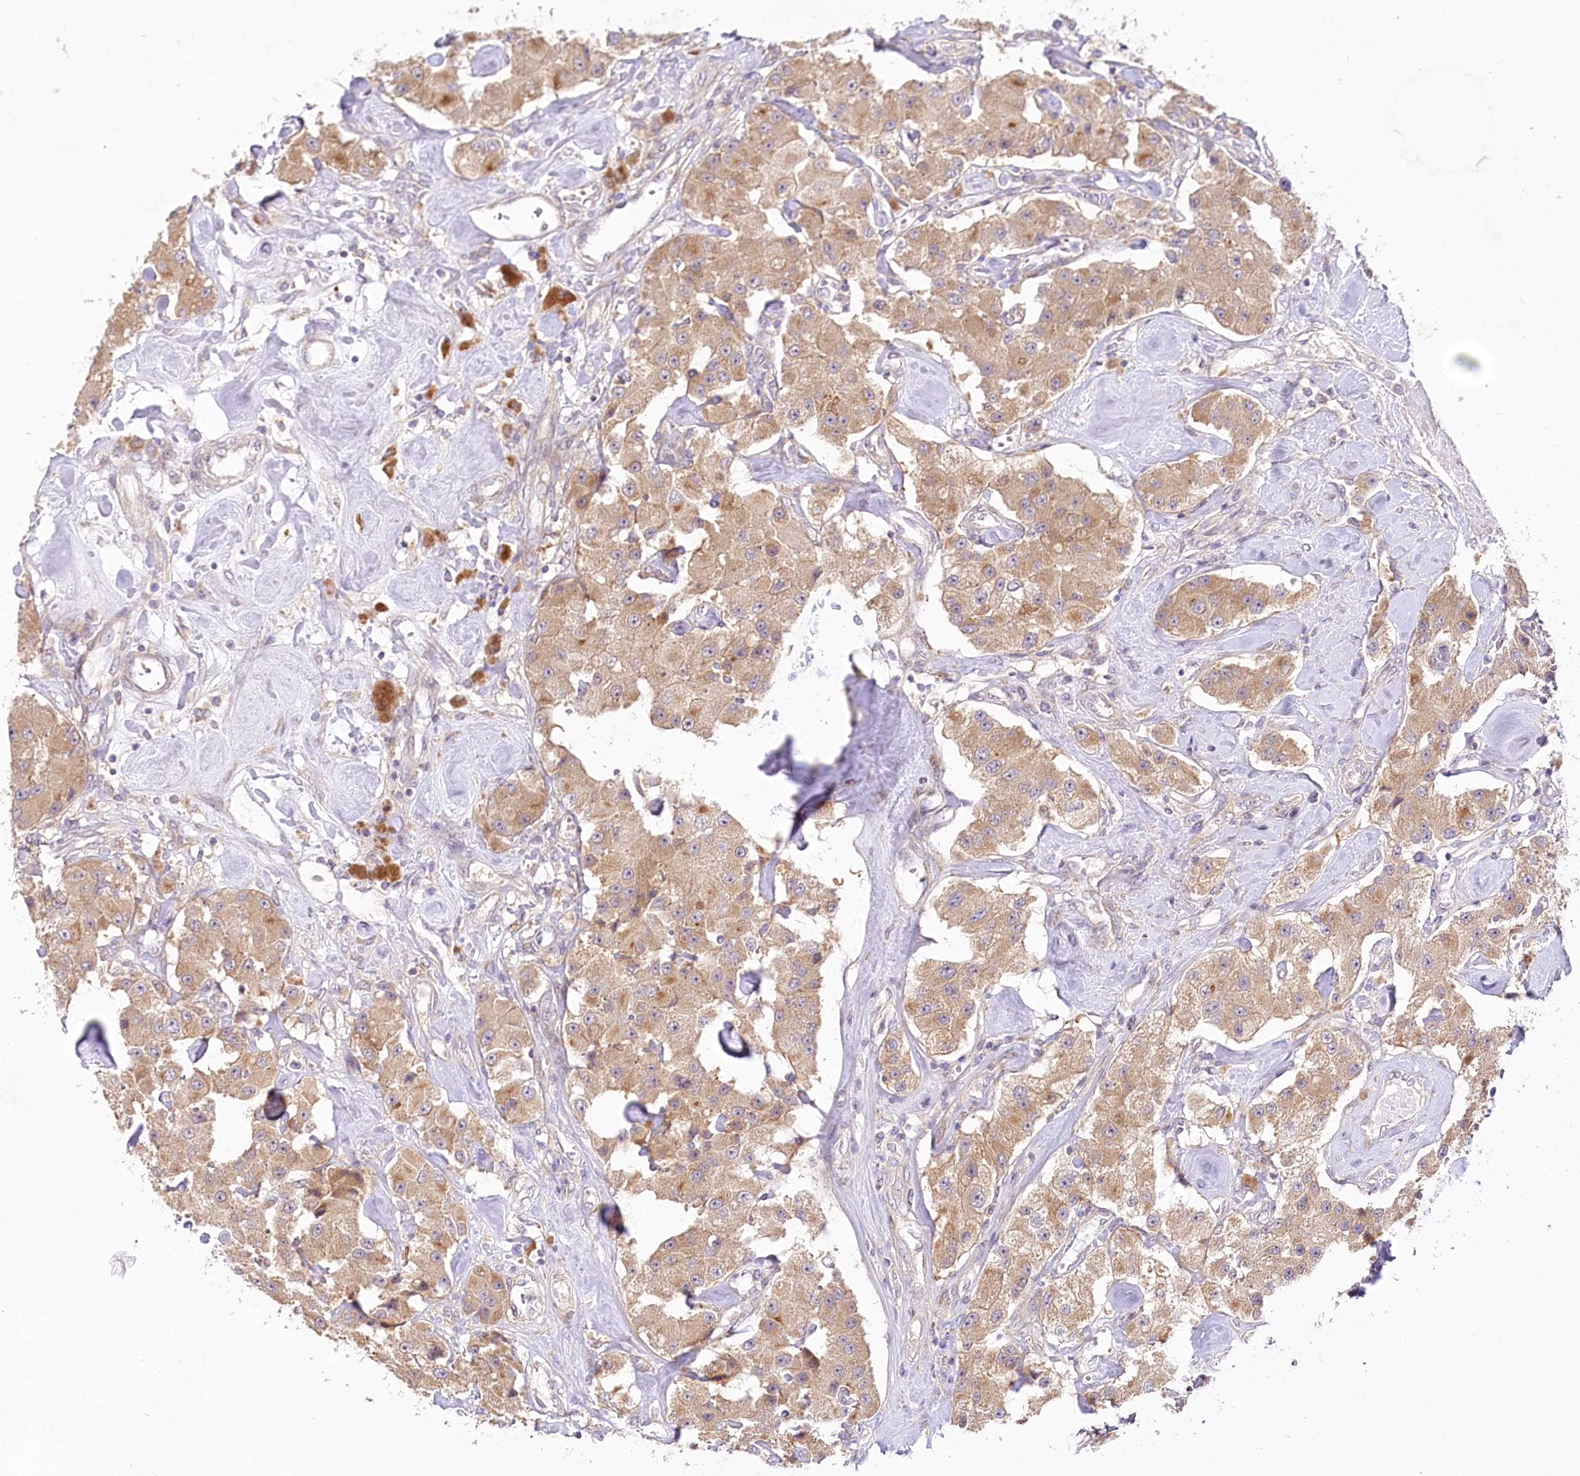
{"staining": {"intensity": "weak", "quantity": ">75%", "location": "cytoplasmic/membranous"}, "tissue": "carcinoid", "cell_type": "Tumor cells", "image_type": "cancer", "snomed": [{"axis": "morphology", "description": "Carcinoid, malignant, NOS"}, {"axis": "topography", "description": "Pancreas"}], "caption": "DAB immunohistochemical staining of carcinoid reveals weak cytoplasmic/membranous protein positivity in approximately >75% of tumor cells.", "gene": "PYROXD1", "patient": {"sex": "male", "age": 41}}